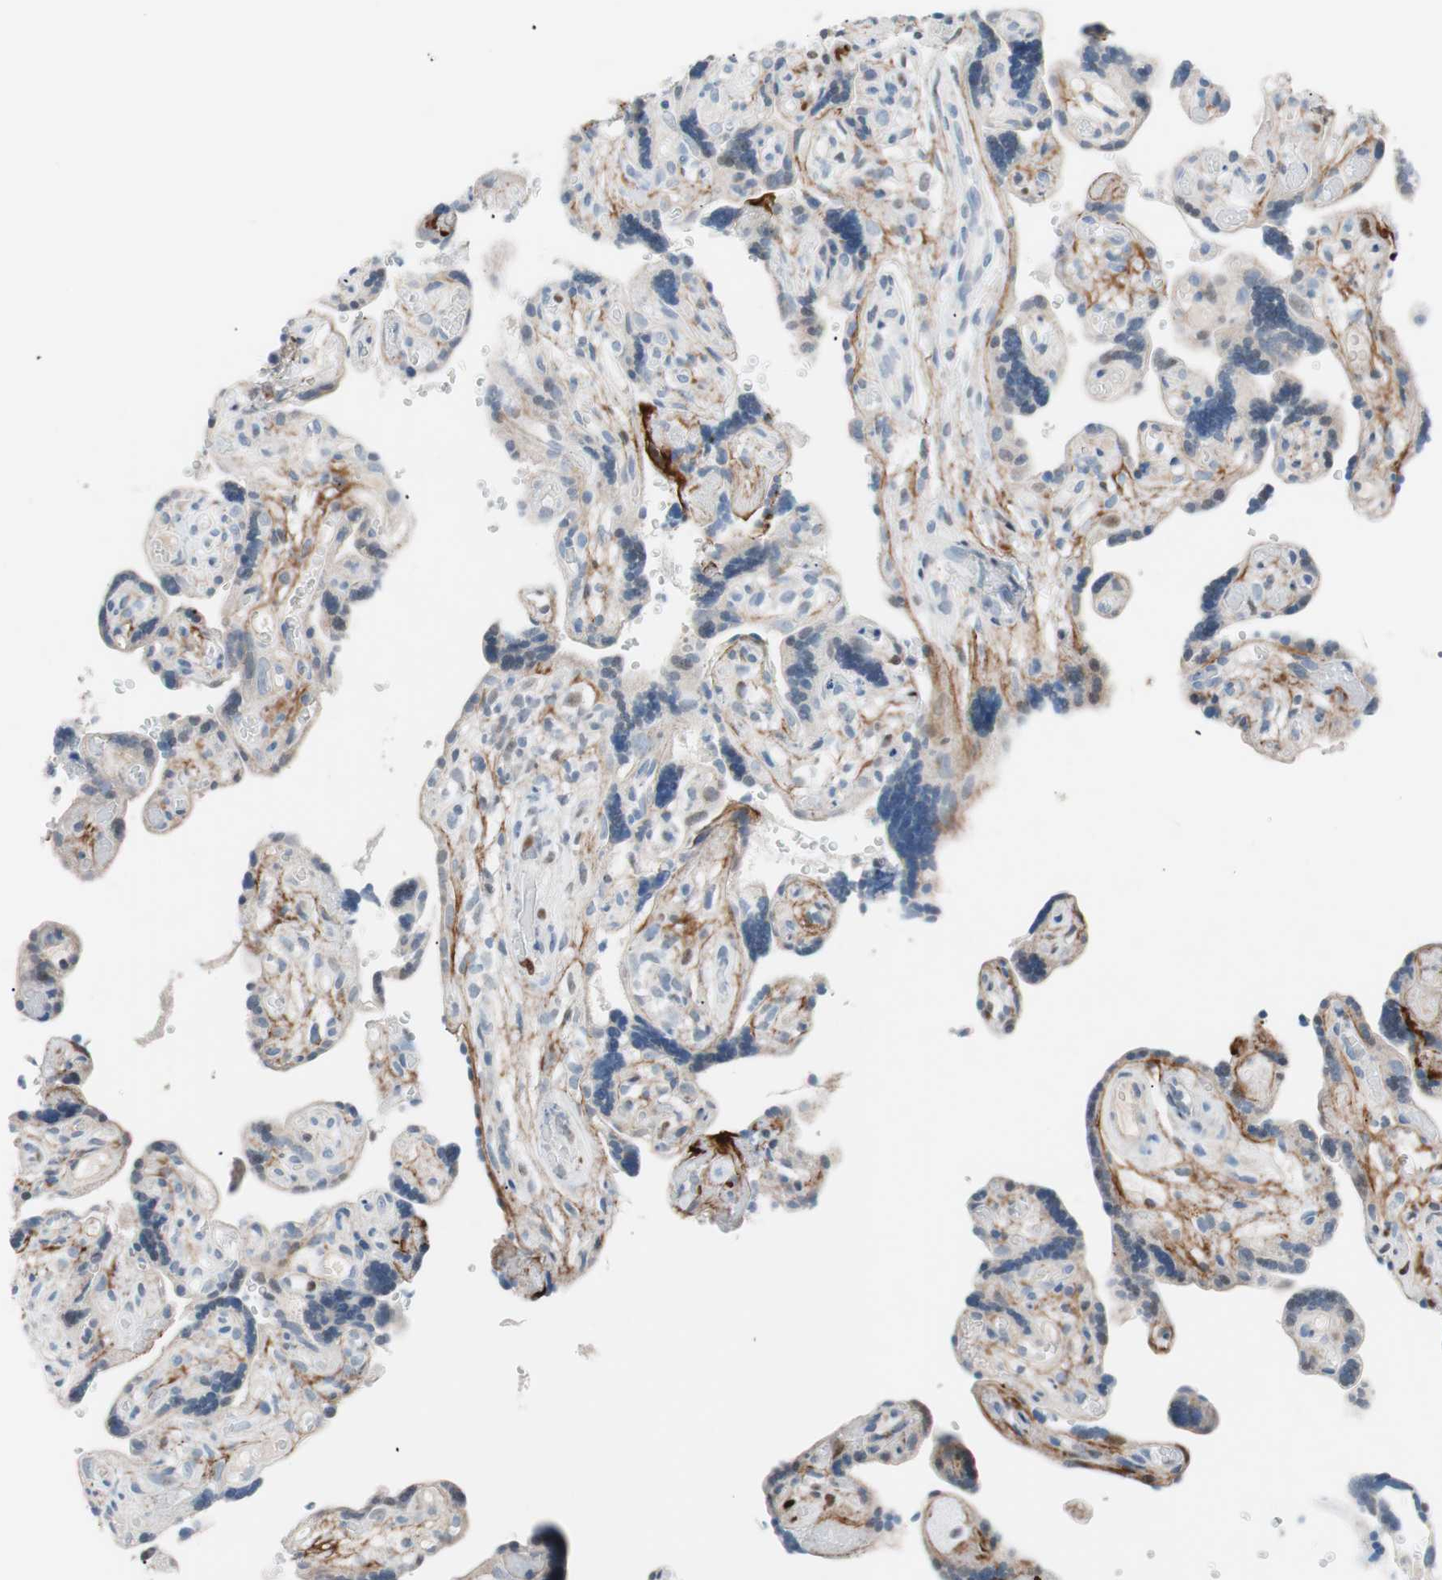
{"staining": {"intensity": "weak", "quantity": "<25%", "location": "nuclear"}, "tissue": "placenta", "cell_type": "Trophoblastic cells", "image_type": "normal", "snomed": [{"axis": "morphology", "description": "Normal tissue, NOS"}, {"axis": "topography", "description": "Placenta"}], "caption": "An immunohistochemistry micrograph of unremarkable placenta is shown. There is no staining in trophoblastic cells of placenta. (DAB (3,3'-diaminobenzidine) immunohistochemistry (IHC), high magnification).", "gene": "FOSL1", "patient": {"sex": "female", "age": 30}}